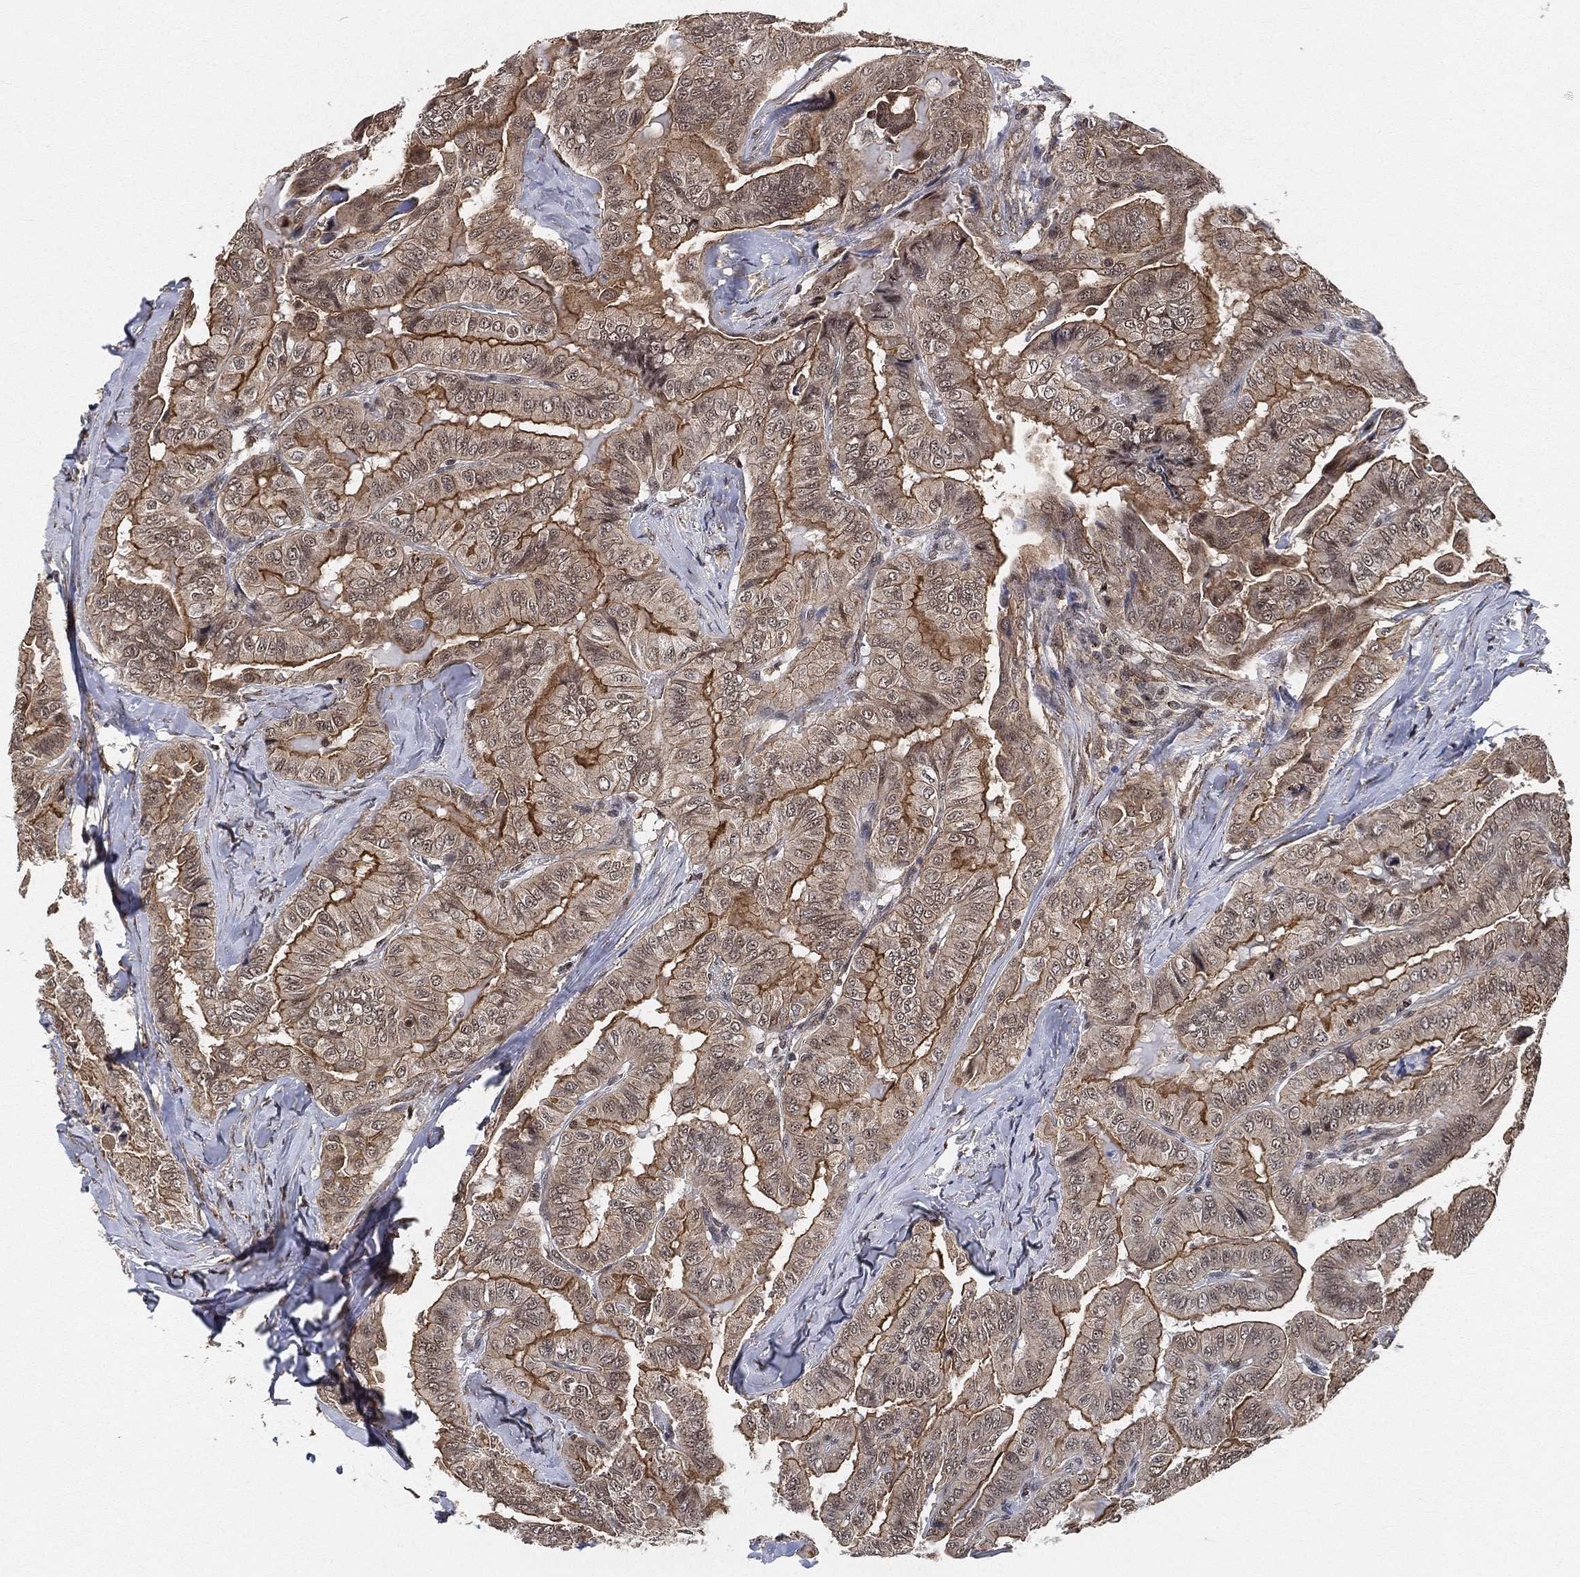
{"staining": {"intensity": "strong", "quantity": ">75%", "location": "cytoplasmic/membranous"}, "tissue": "thyroid cancer", "cell_type": "Tumor cells", "image_type": "cancer", "snomed": [{"axis": "morphology", "description": "Papillary adenocarcinoma, NOS"}, {"axis": "topography", "description": "Thyroid gland"}], "caption": "Thyroid cancer stained for a protein (brown) shows strong cytoplasmic/membranous positive staining in approximately >75% of tumor cells.", "gene": "RSRC2", "patient": {"sex": "female", "age": 68}}